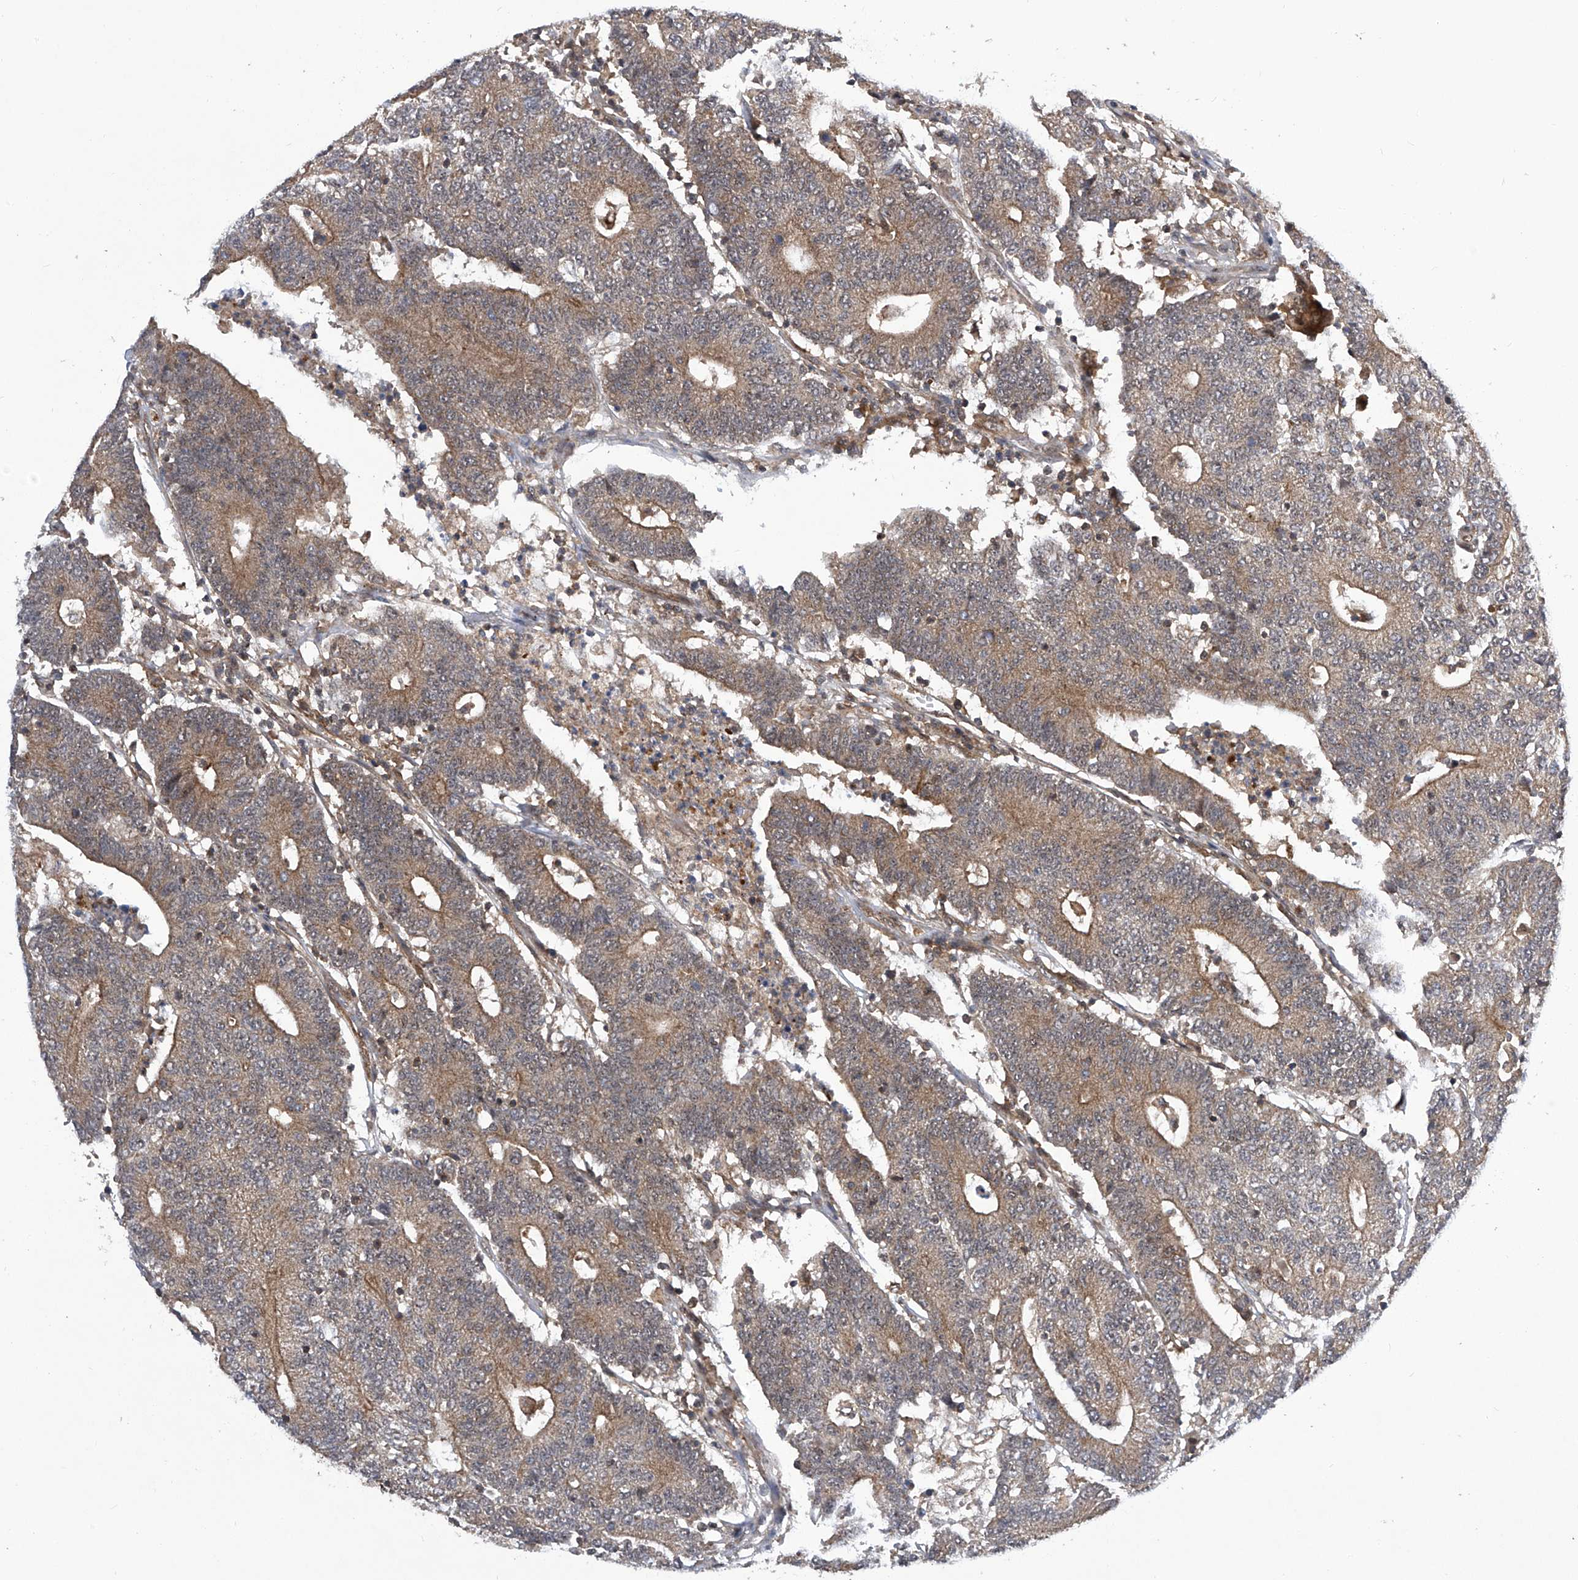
{"staining": {"intensity": "moderate", "quantity": ">75%", "location": "cytoplasmic/membranous"}, "tissue": "colorectal cancer", "cell_type": "Tumor cells", "image_type": "cancer", "snomed": [{"axis": "morphology", "description": "Normal tissue, NOS"}, {"axis": "morphology", "description": "Adenocarcinoma, NOS"}, {"axis": "topography", "description": "Colon"}], "caption": "High-power microscopy captured an IHC photomicrograph of adenocarcinoma (colorectal), revealing moderate cytoplasmic/membranous positivity in approximately >75% of tumor cells.", "gene": "CISH", "patient": {"sex": "female", "age": 75}}